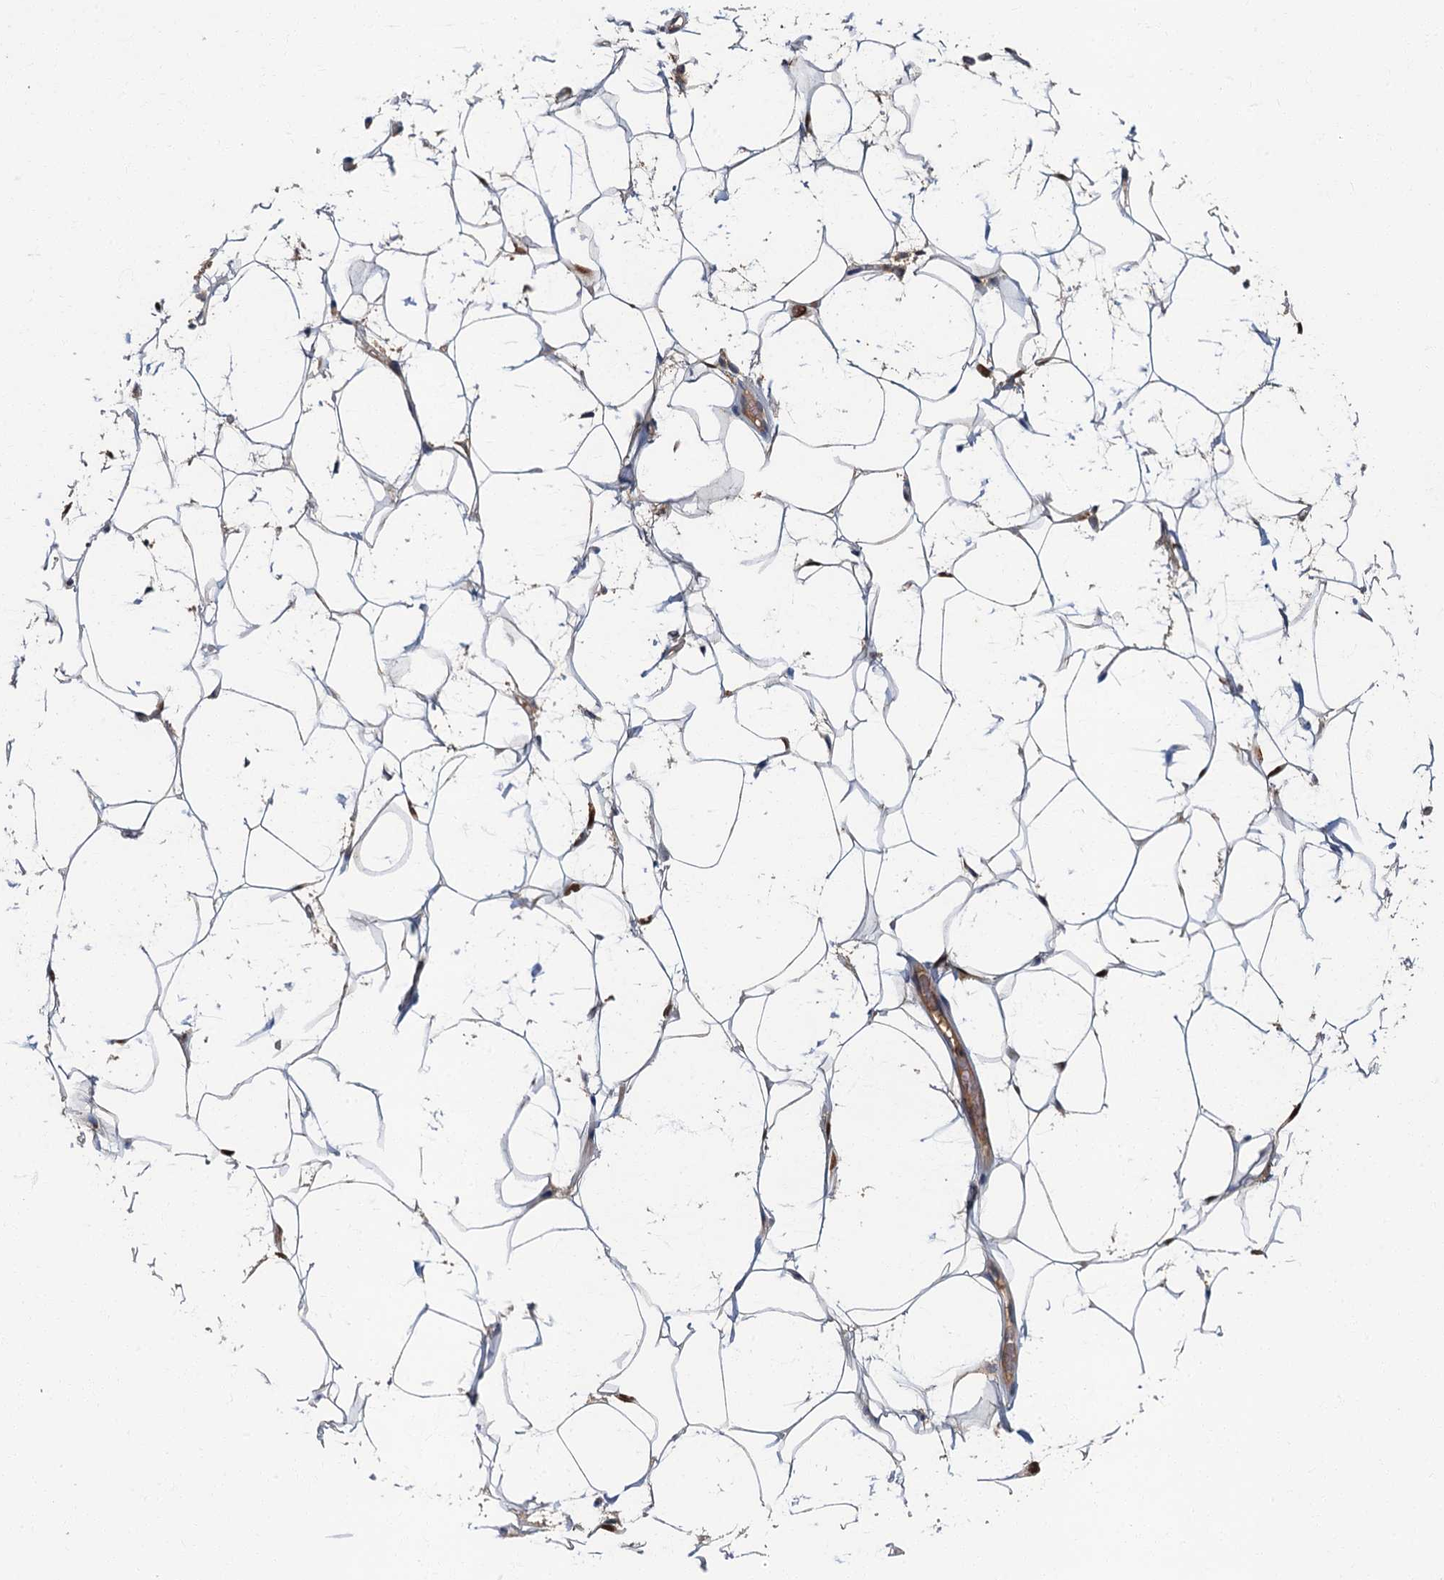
{"staining": {"intensity": "negative", "quantity": "none", "location": "none"}, "tissue": "adipose tissue", "cell_type": "Adipocytes", "image_type": "normal", "snomed": [{"axis": "morphology", "description": "Normal tissue, NOS"}, {"axis": "topography", "description": "Breast"}], "caption": "Protein analysis of normal adipose tissue displays no significant positivity in adipocytes. The staining is performed using DAB (3,3'-diaminobenzidine) brown chromogen with nuclei counter-stained in using hematoxylin.", "gene": "WDCP", "patient": {"sex": "female", "age": 26}}